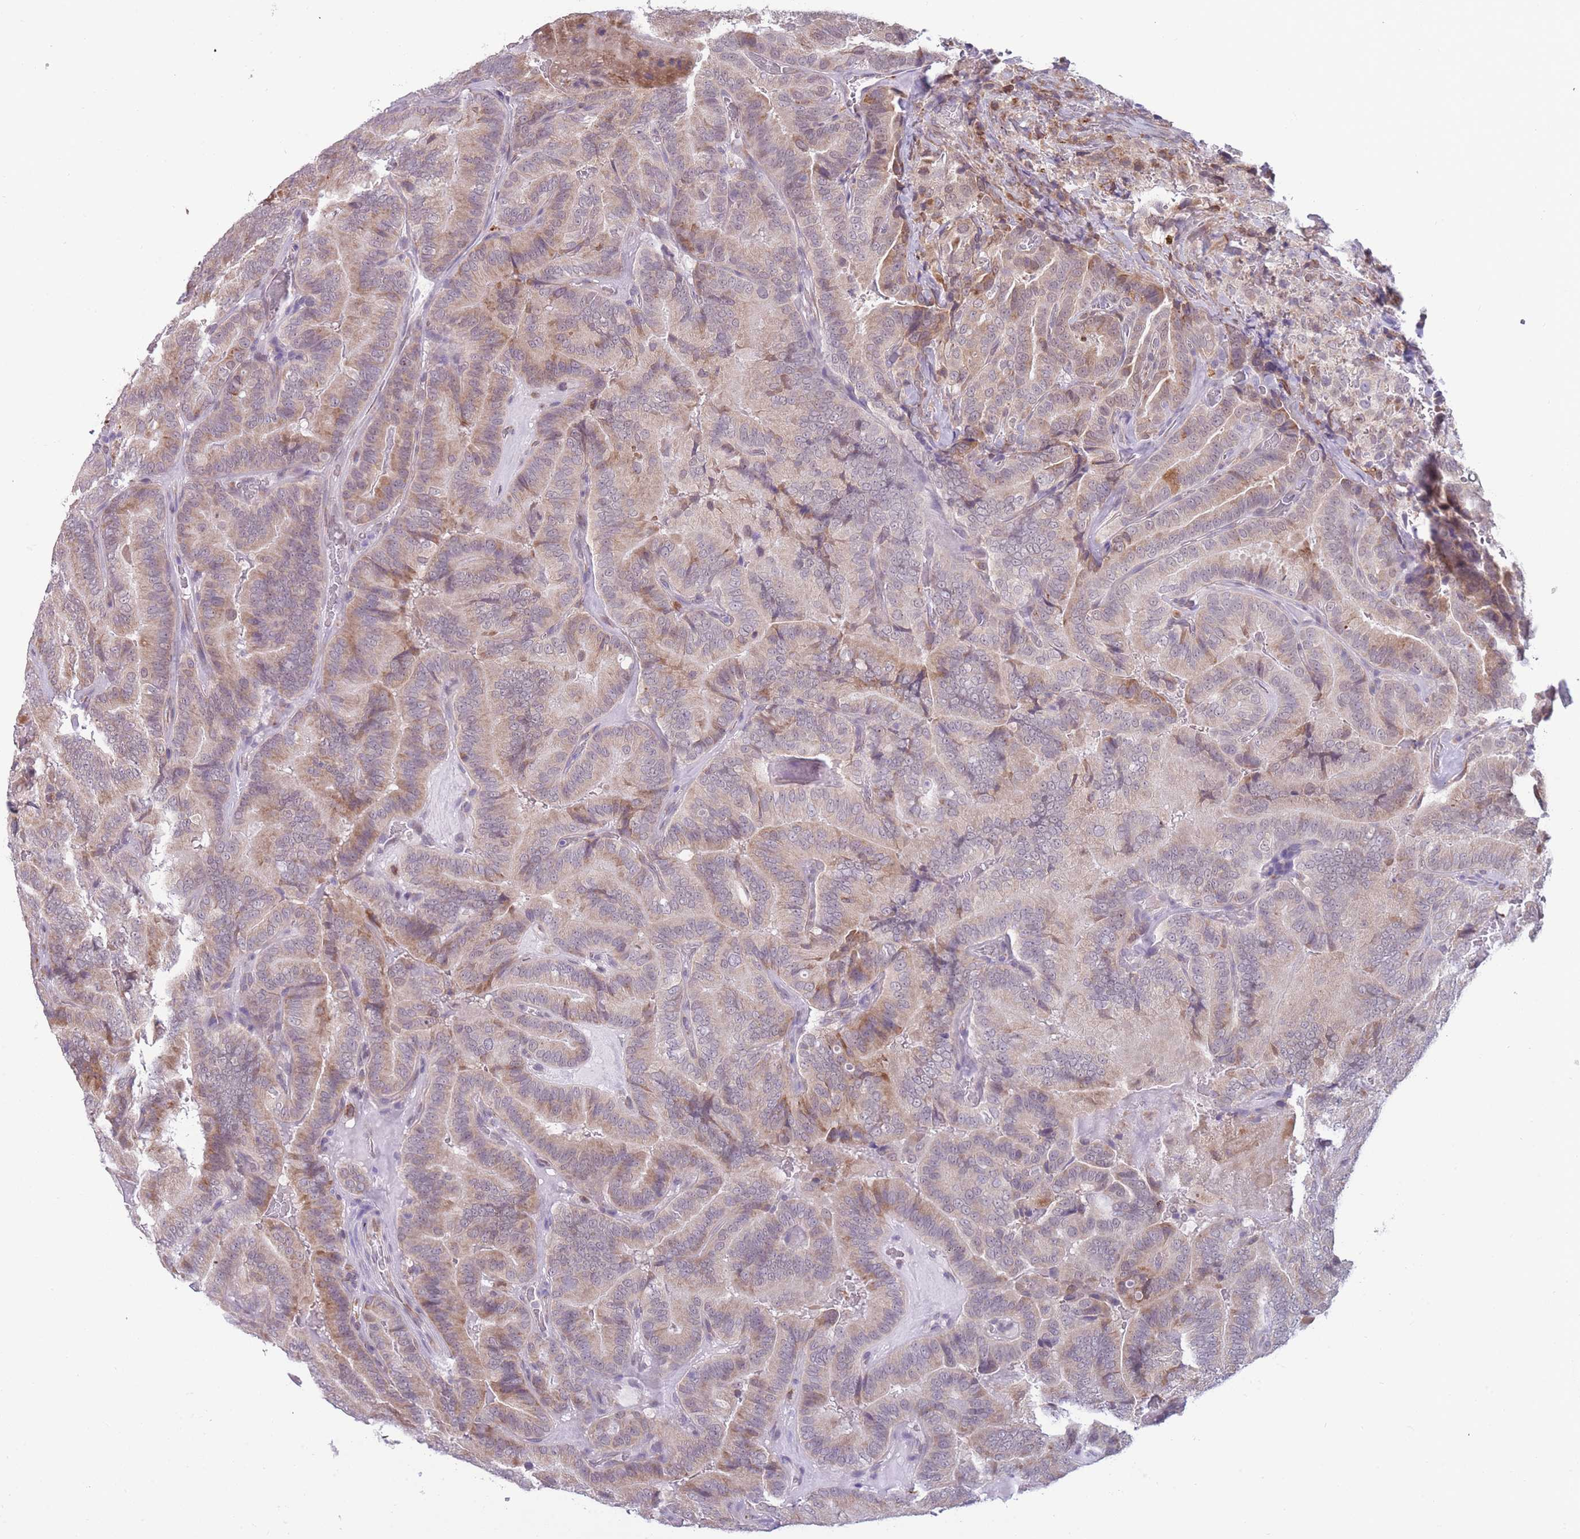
{"staining": {"intensity": "moderate", "quantity": "25%-75%", "location": "cytoplasmic/membranous"}, "tissue": "thyroid cancer", "cell_type": "Tumor cells", "image_type": "cancer", "snomed": [{"axis": "morphology", "description": "Papillary adenocarcinoma, NOS"}, {"axis": "topography", "description": "Thyroid gland"}], "caption": "A brown stain labels moderate cytoplasmic/membranous positivity of a protein in thyroid cancer tumor cells.", "gene": "TMEM121", "patient": {"sex": "male", "age": 61}}